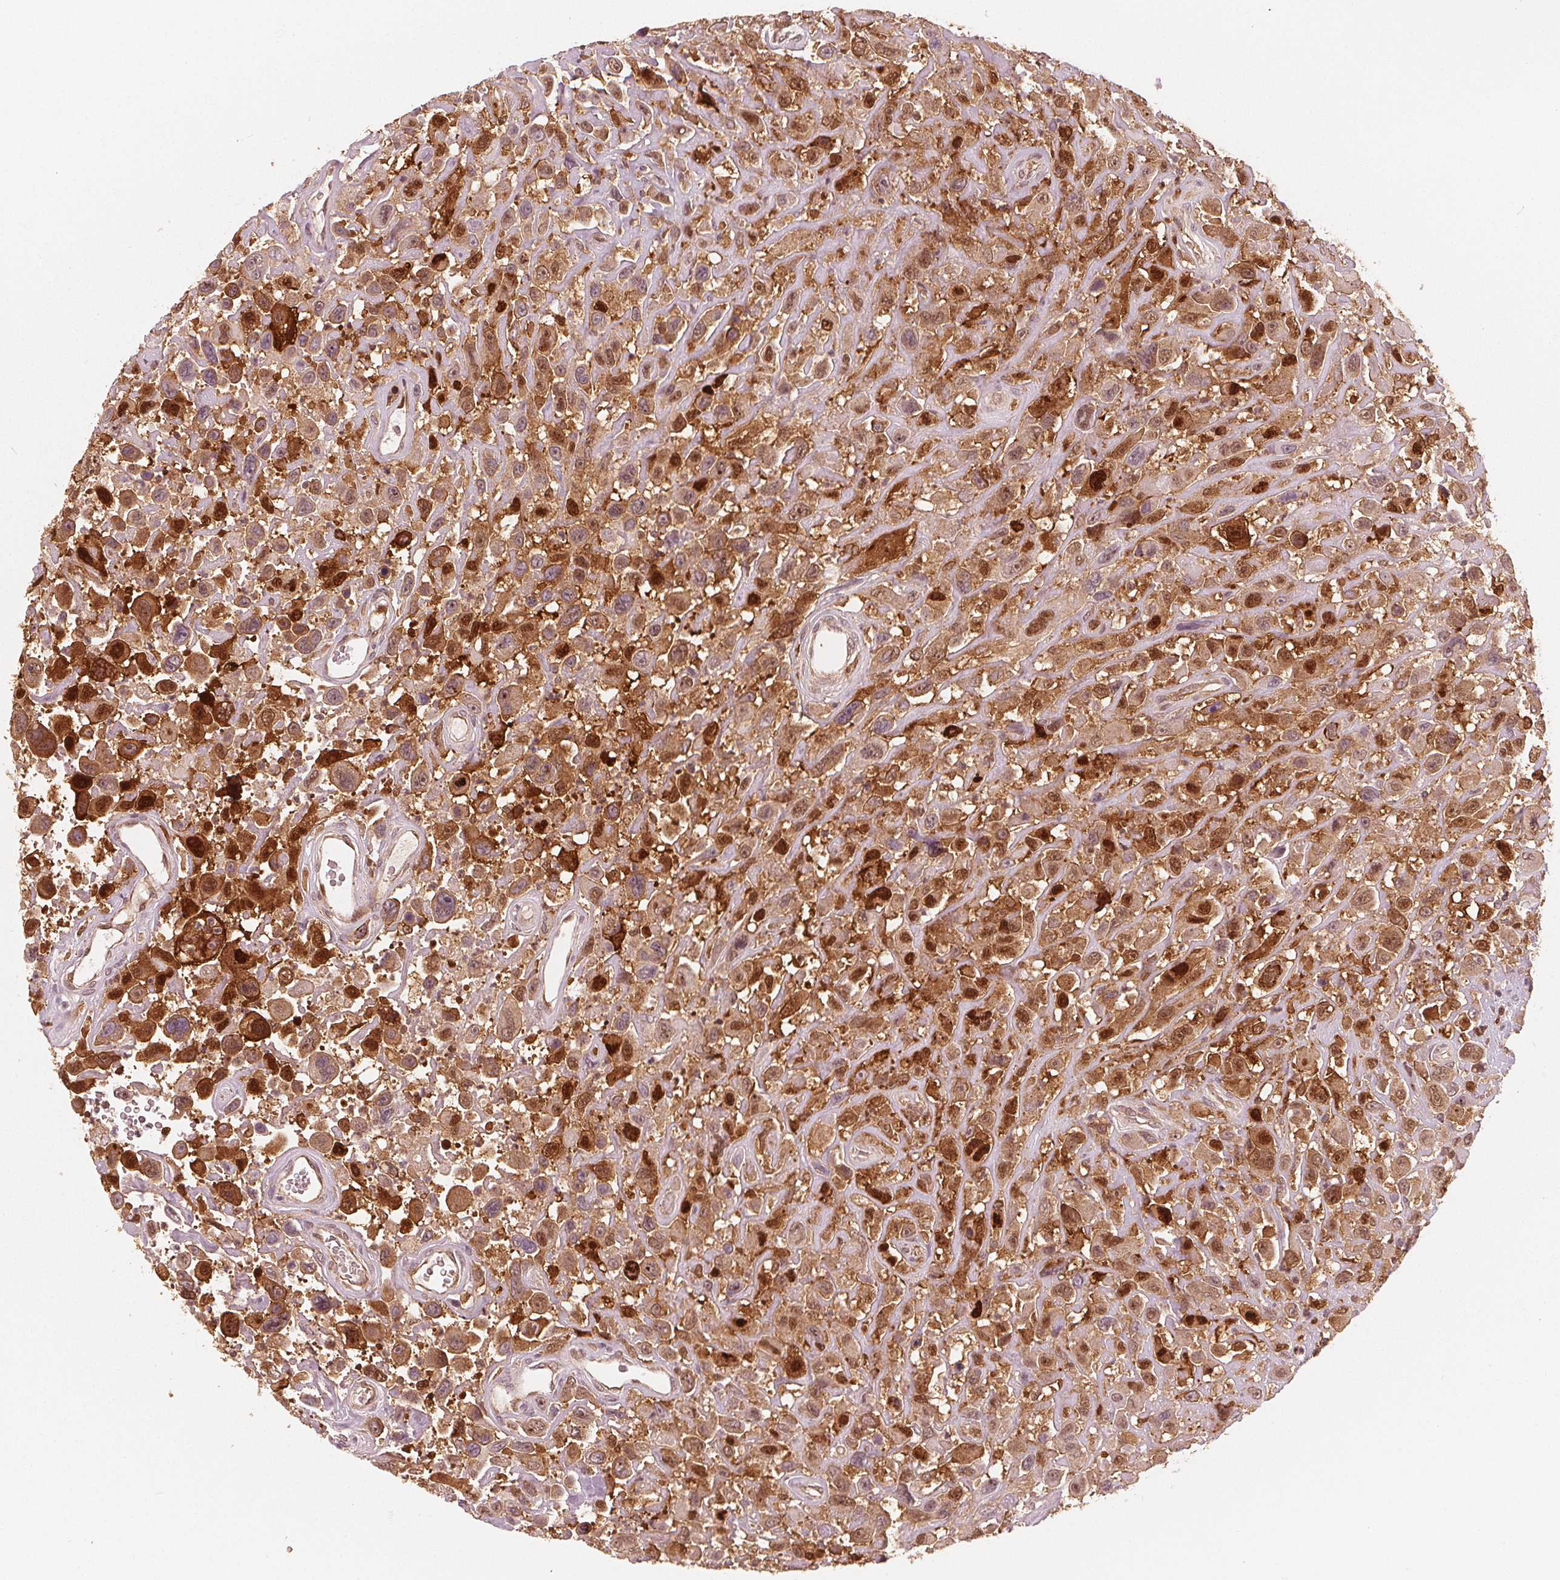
{"staining": {"intensity": "moderate", "quantity": ">75%", "location": "cytoplasmic/membranous,nuclear"}, "tissue": "urothelial cancer", "cell_type": "Tumor cells", "image_type": "cancer", "snomed": [{"axis": "morphology", "description": "Urothelial carcinoma, High grade"}, {"axis": "topography", "description": "Urinary bladder"}], "caption": "Human urothelial carcinoma (high-grade) stained for a protein (brown) reveals moderate cytoplasmic/membranous and nuclear positive positivity in approximately >75% of tumor cells.", "gene": "SQSTM1", "patient": {"sex": "male", "age": 53}}